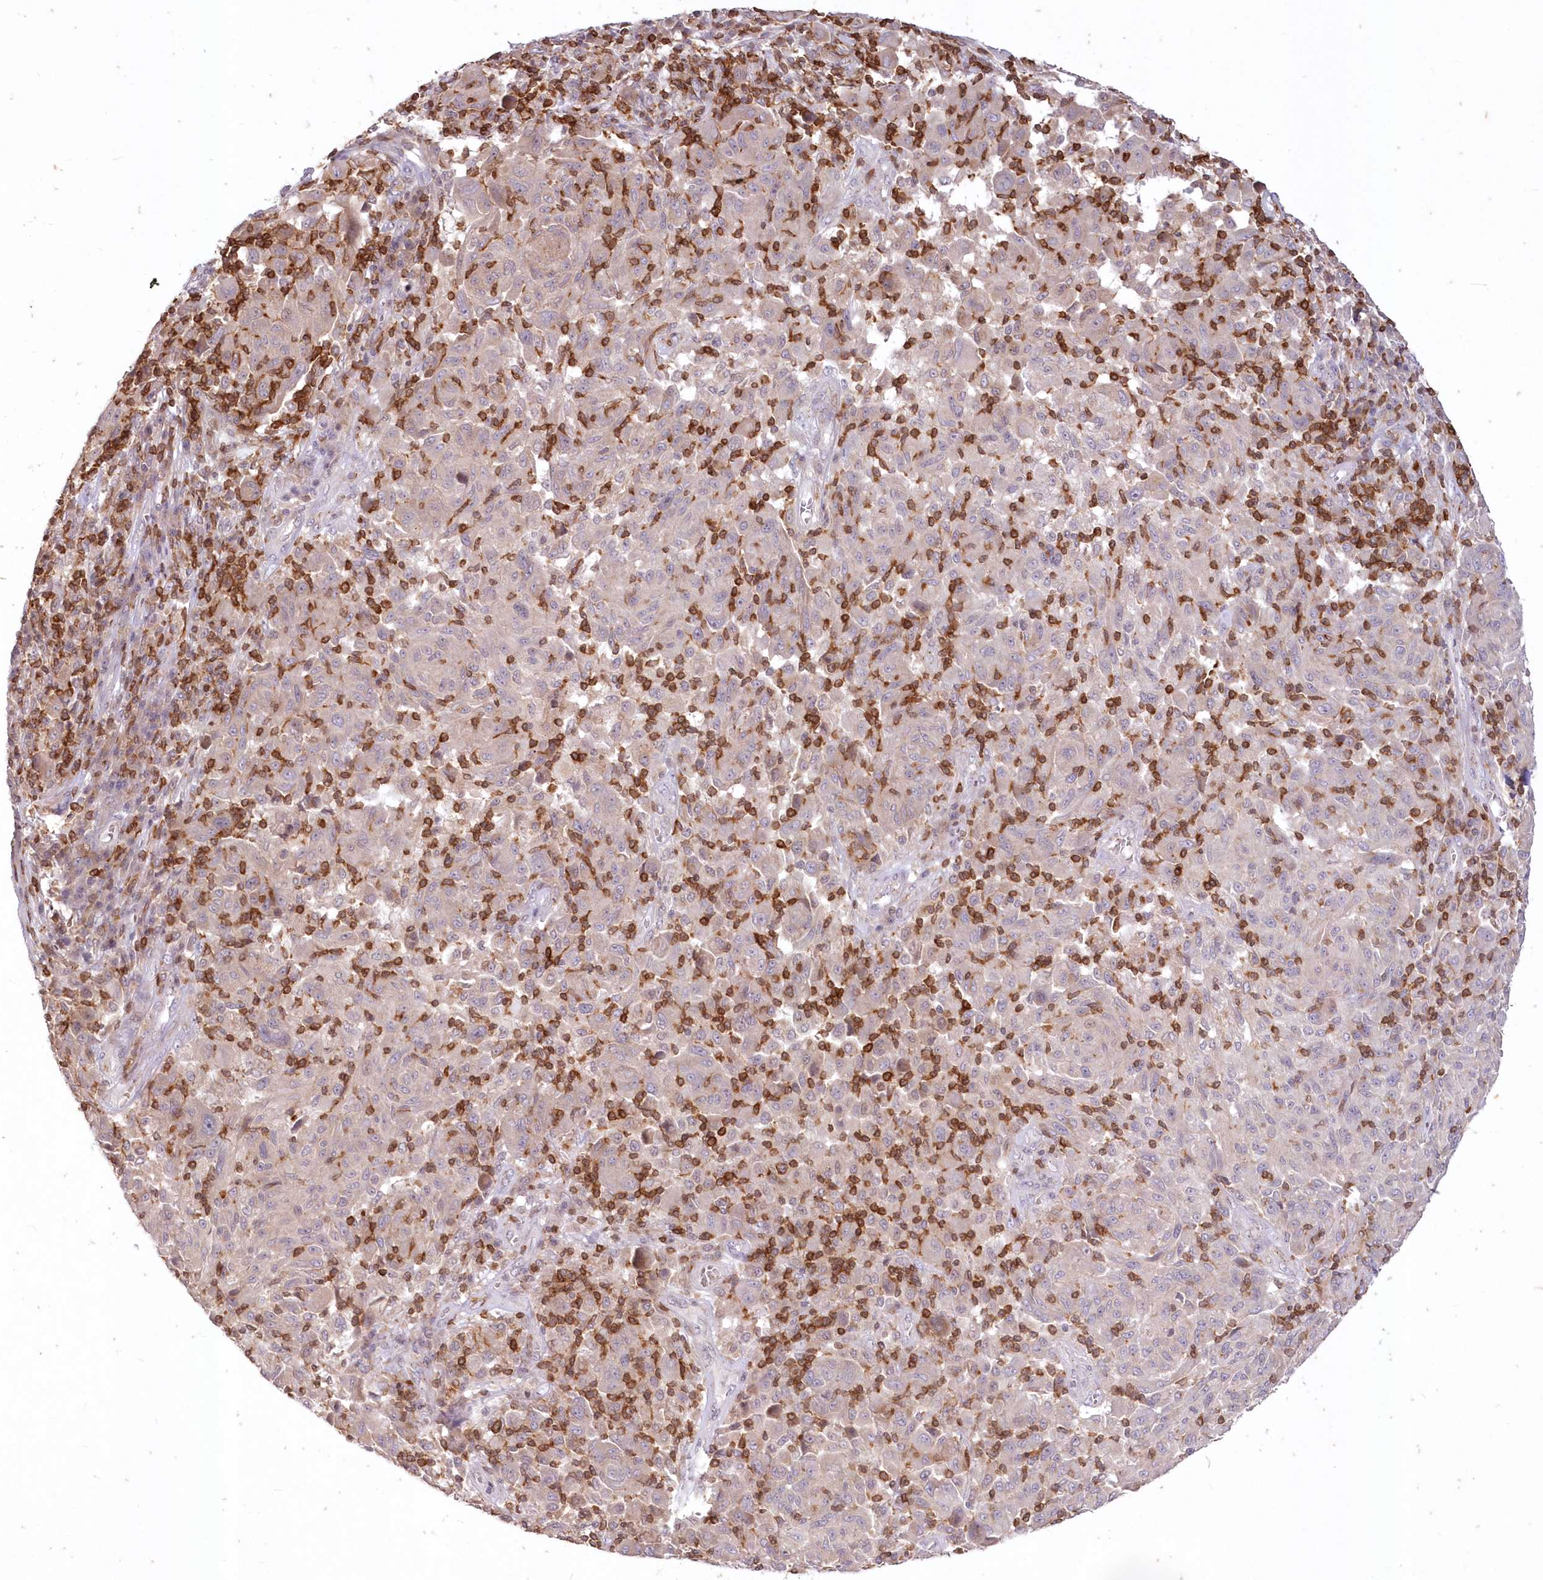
{"staining": {"intensity": "negative", "quantity": "none", "location": "none"}, "tissue": "melanoma", "cell_type": "Tumor cells", "image_type": "cancer", "snomed": [{"axis": "morphology", "description": "Malignant melanoma, NOS"}, {"axis": "topography", "description": "Skin"}], "caption": "There is no significant staining in tumor cells of melanoma. (IHC, brightfield microscopy, high magnification).", "gene": "MTMR3", "patient": {"sex": "male", "age": 53}}